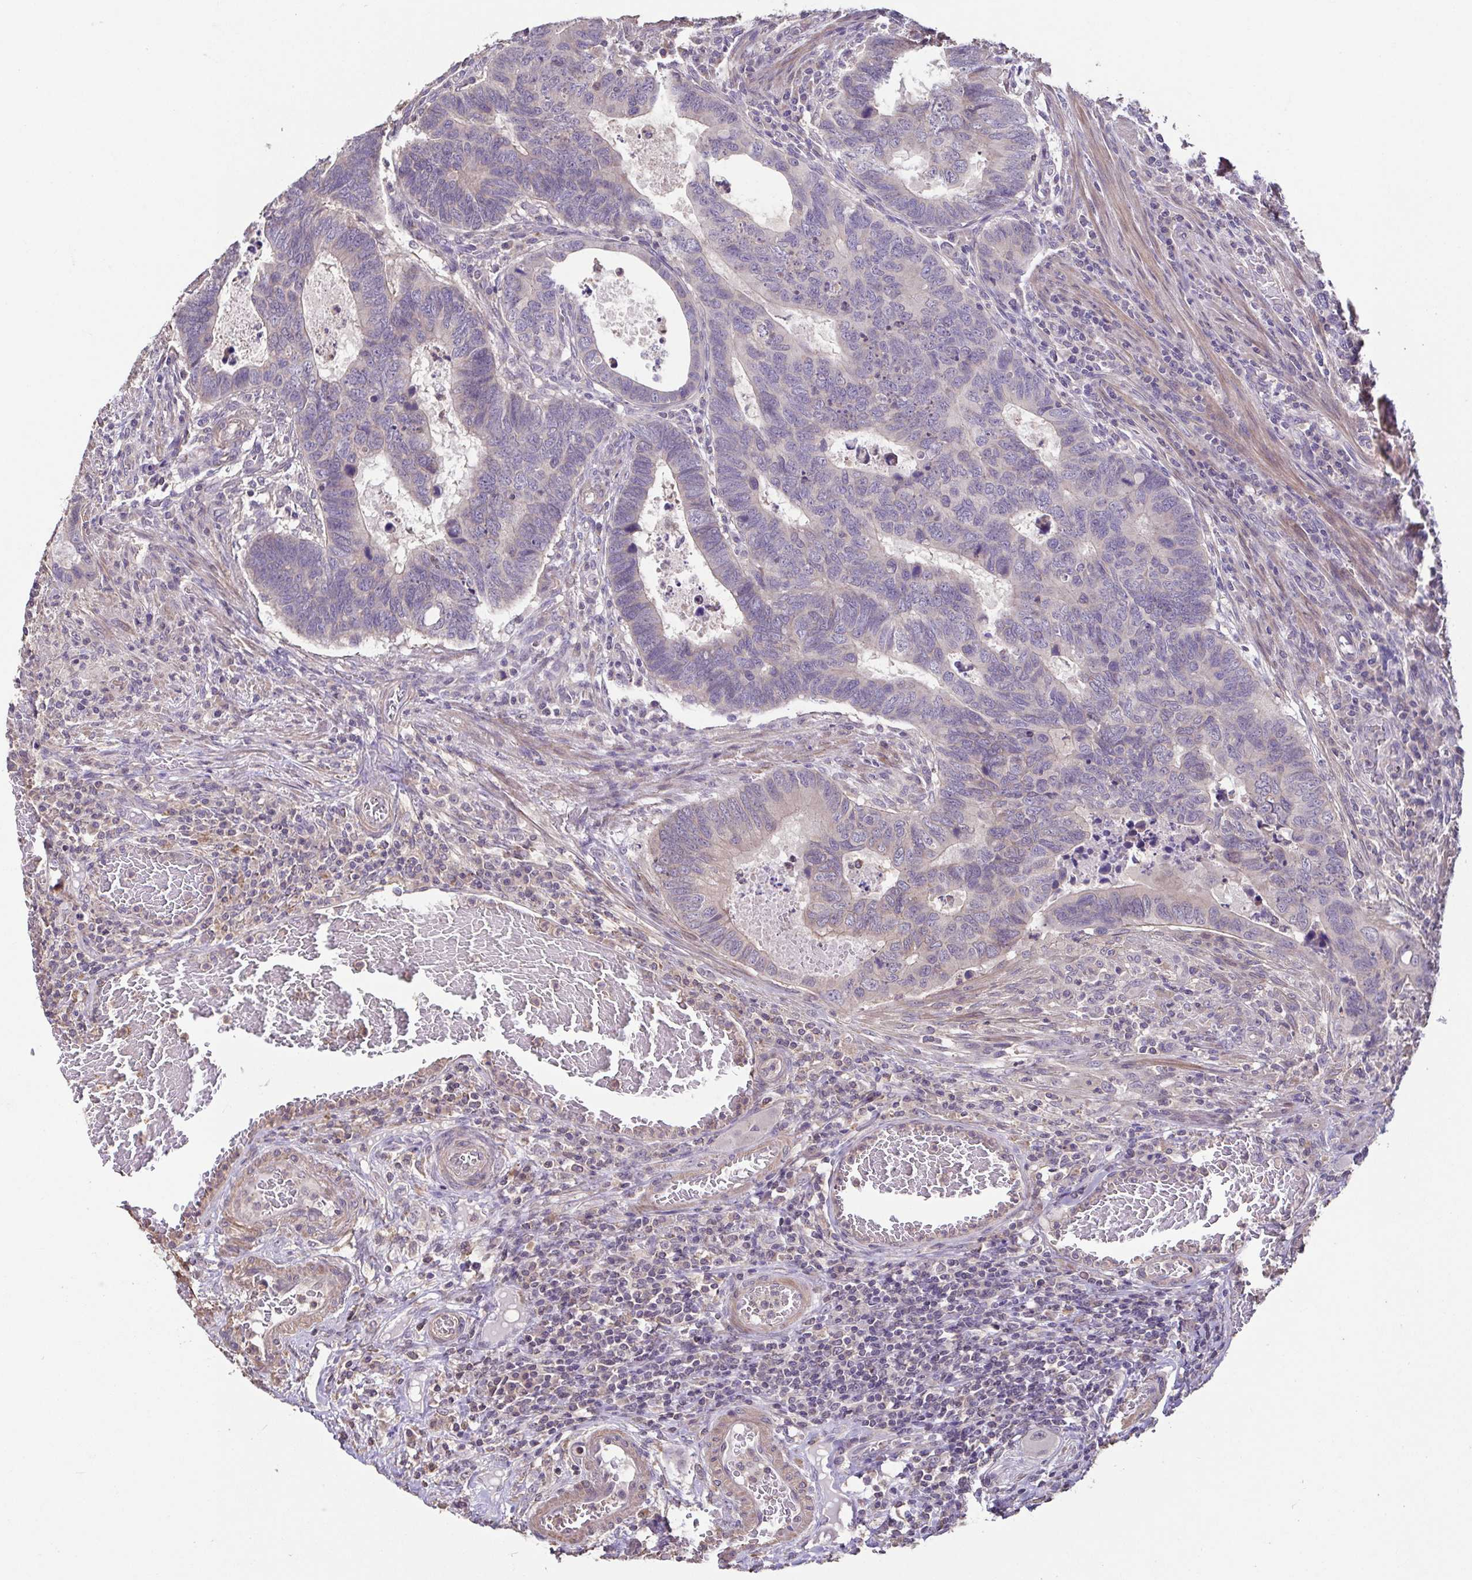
{"staining": {"intensity": "negative", "quantity": "none", "location": "none"}, "tissue": "colorectal cancer", "cell_type": "Tumor cells", "image_type": "cancer", "snomed": [{"axis": "morphology", "description": "Adenocarcinoma, NOS"}, {"axis": "topography", "description": "Colon"}], "caption": "There is no significant positivity in tumor cells of colorectal cancer (adenocarcinoma).", "gene": "ACTRT2", "patient": {"sex": "male", "age": 62}}